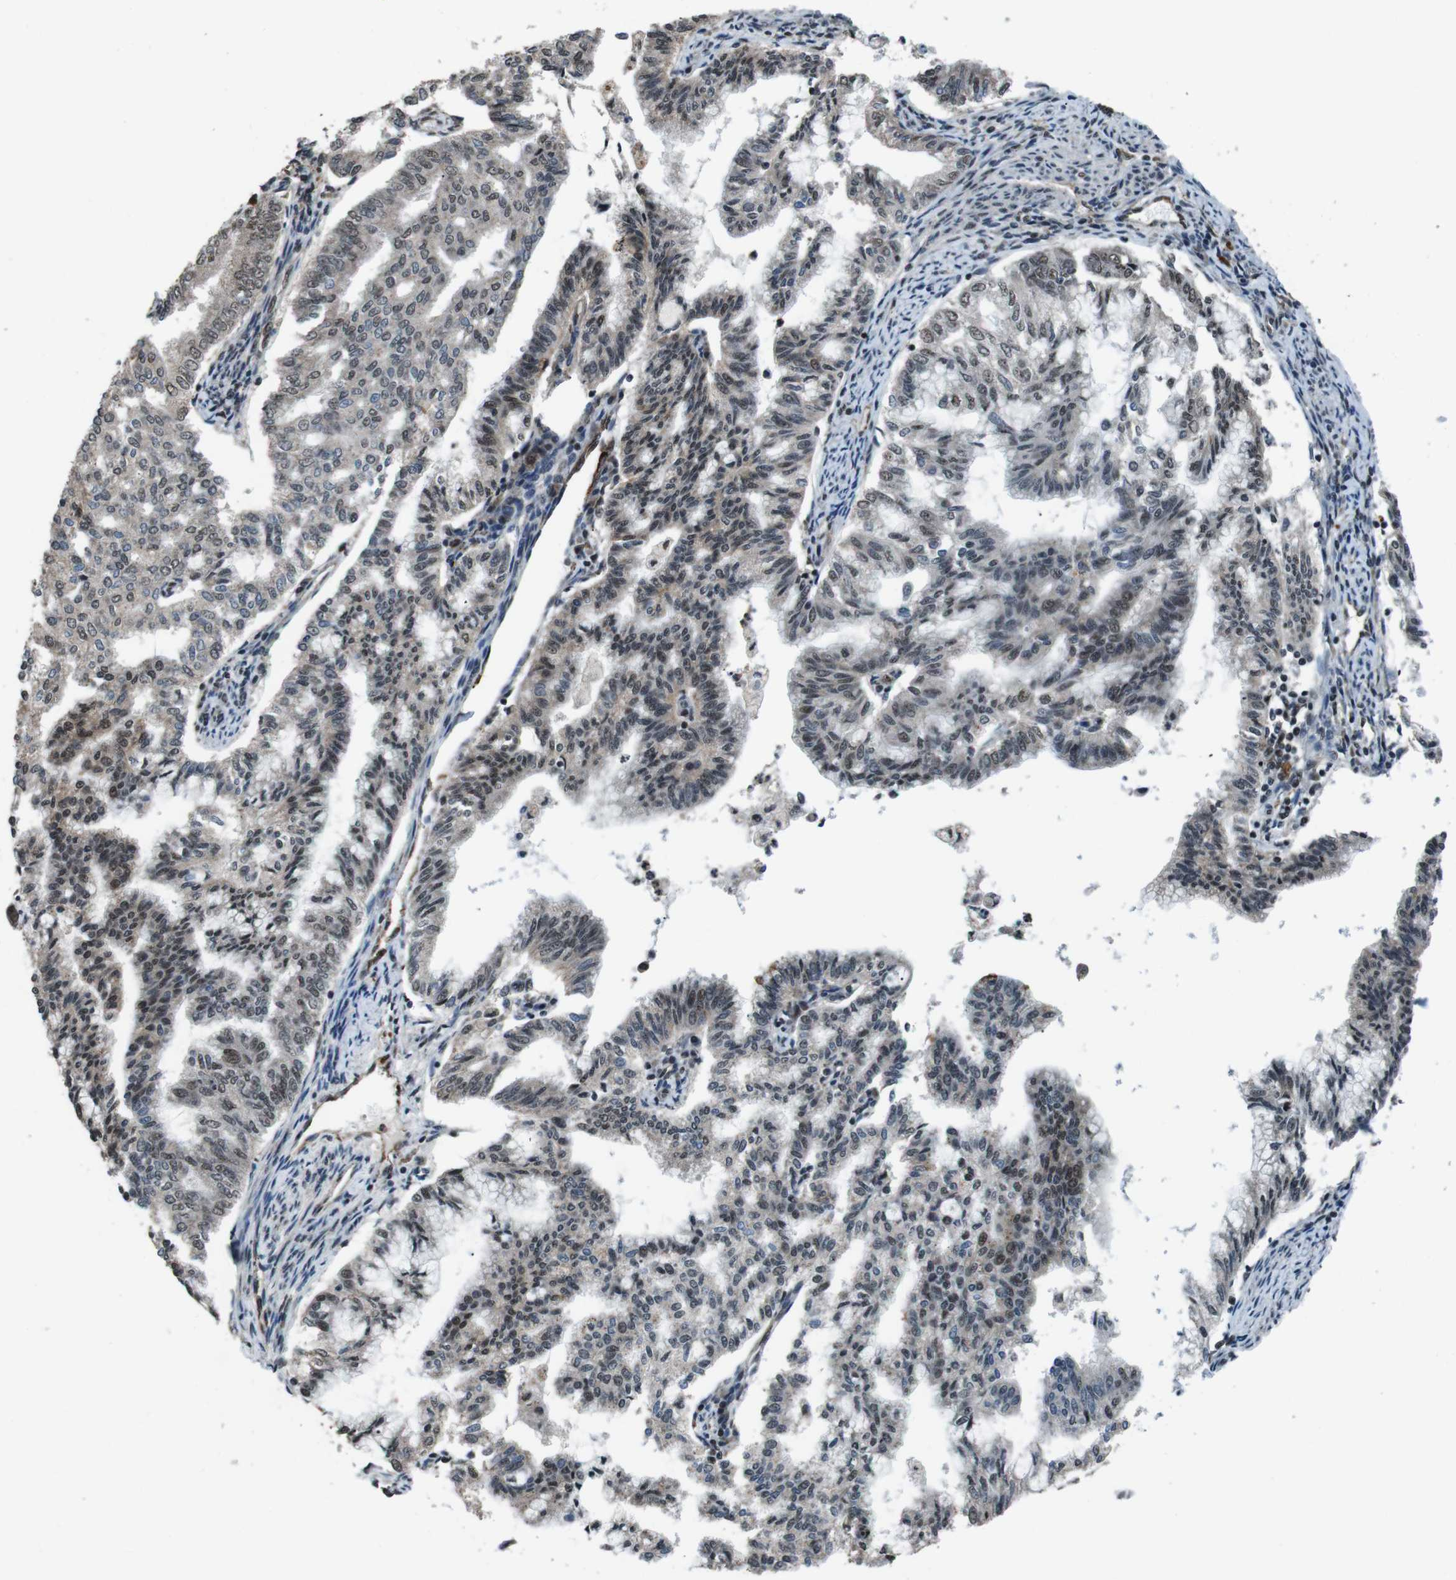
{"staining": {"intensity": "moderate", "quantity": "25%-75%", "location": "nuclear"}, "tissue": "endometrial cancer", "cell_type": "Tumor cells", "image_type": "cancer", "snomed": [{"axis": "morphology", "description": "Adenocarcinoma, NOS"}, {"axis": "topography", "description": "Endometrium"}], "caption": "Immunohistochemical staining of human adenocarcinoma (endometrial) reveals medium levels of moderate nuclear staining in approximately 25%-75% of tumor cells.", "gene": "NR4A2", "patient": {"sex": "female", "age": 79}}